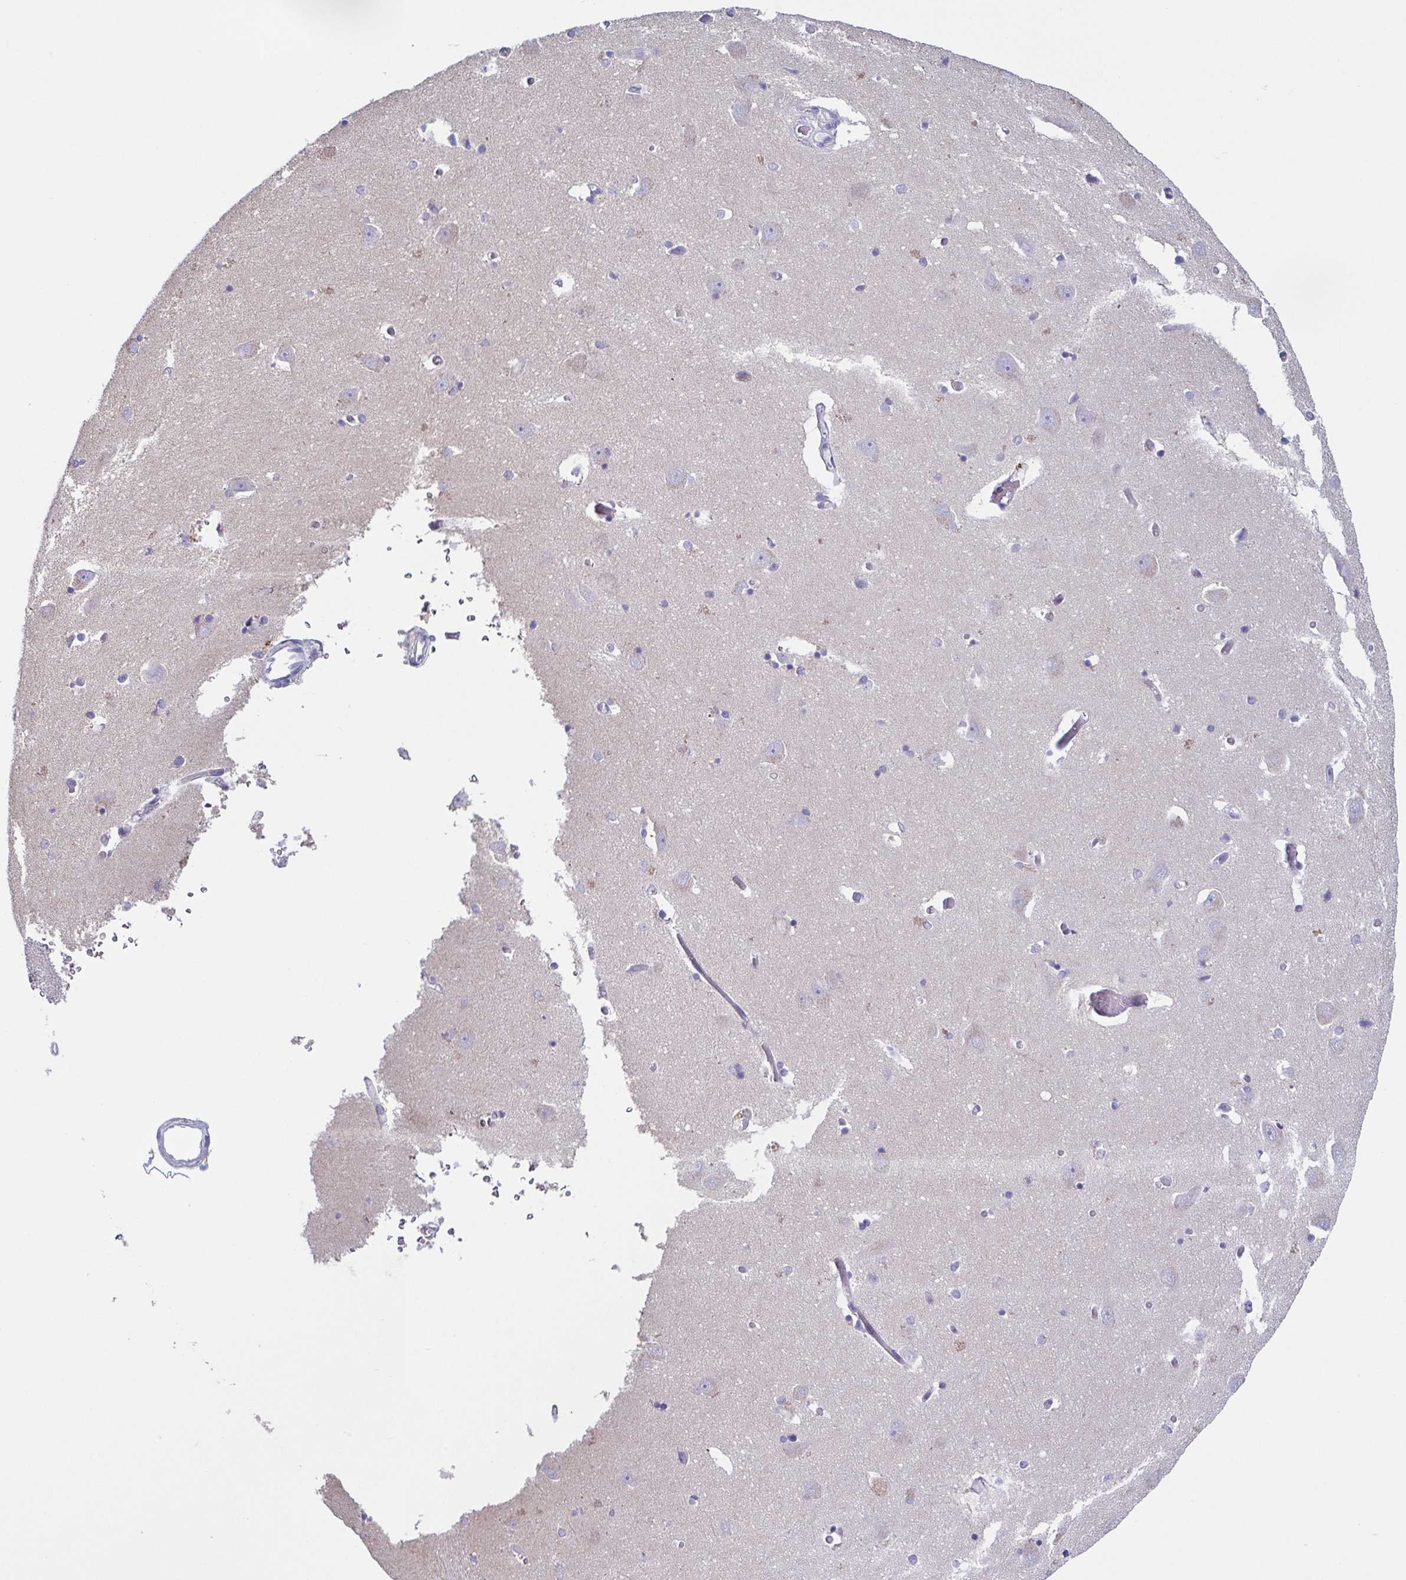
{"staining": {"intensity": "negative", "quantity": "none", "location": "none"}, "tissue": "caudate", "cell_type": "Glial cells", "image_type": "normal", "snomed": [{"axis": "morphology", "description": "Normal tissue, NOS"}, {"axis": "topography", "description": "Lateral ventricle wall"}, {"axis": "topography", "description": "Hippocampus"}], "caption": "Immunohistochemistry of unremarkable human caudate displays no expression in glial cells. (DAB (3,3'-diaminobenzidine) immunohistochemistry with hematoxylin counter stain).", "gene": "UBE2Q1", "patient": {"sex": "female", "age": 63}}